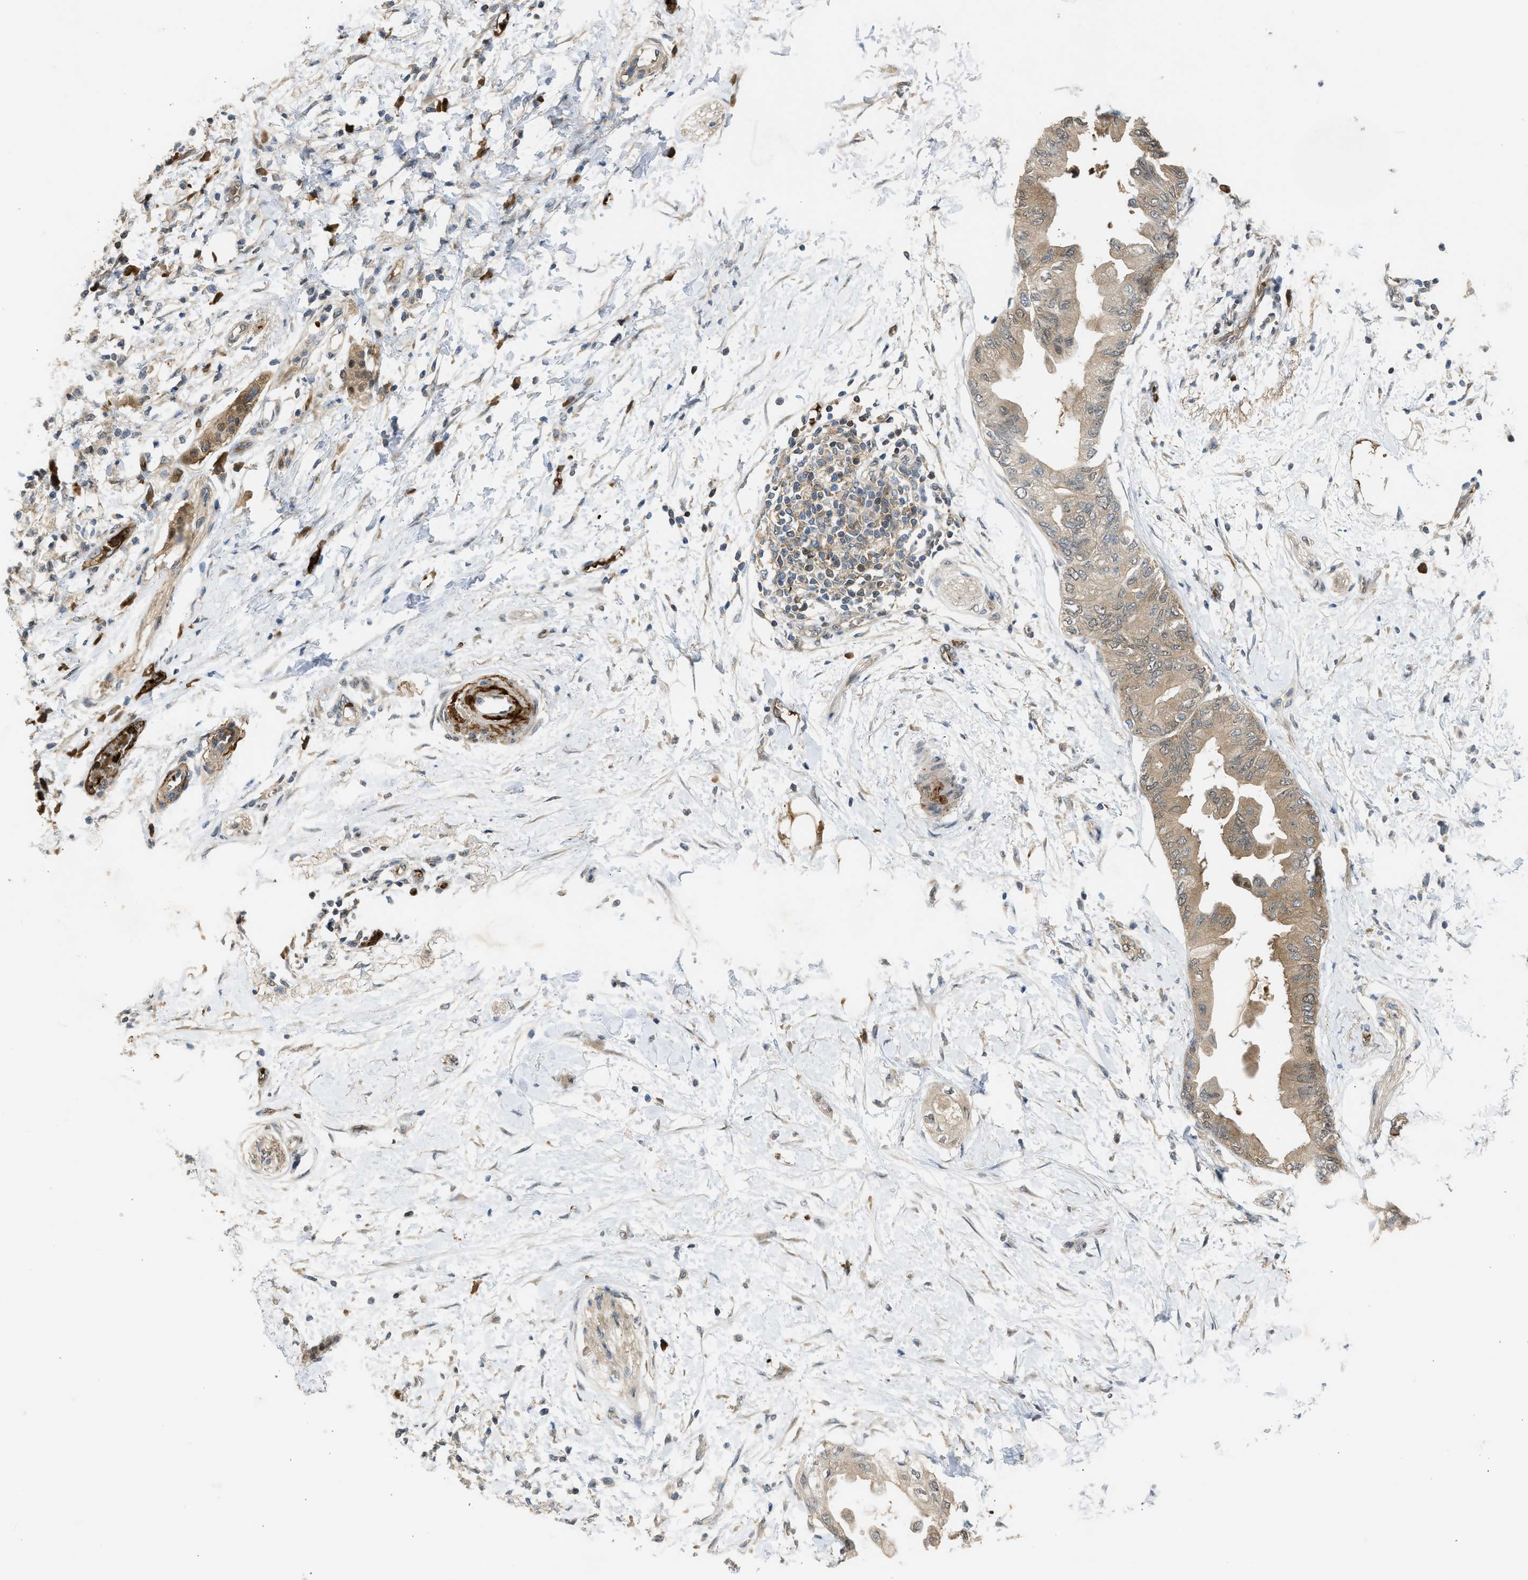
{"staining": {"intensity": "weak", "quantity": ">75%", "location": "cytoplasmic/membranous"}, "tissue": "pancreatic cancer", "cell_type": "Tumor cells", "image_type": "cancer", "snomed": [{"axis": "morphology", "description": "Normal tissue, NOS"}, {"axis": "morphology", "description": "Adenocarcinoma, NOS"}, {"axis": "topography", "description": "Pancreas"}, {"axis": "topography", "description": "Duodenum"}], "caption": "Immunohistochemical staining of pancreatic cancer exhibits low levels of weak cytoplasmic/membranous protein positivity in approximately >75% of tumor cells. The staining was performed using DAB (3,3'-diaminobenzidine), with brown indicating positive protein expression. Nuclei are stained blue with hematoxylin.", "gene": "MAPK7", "patient": {"sex": "female", "age": 60}}